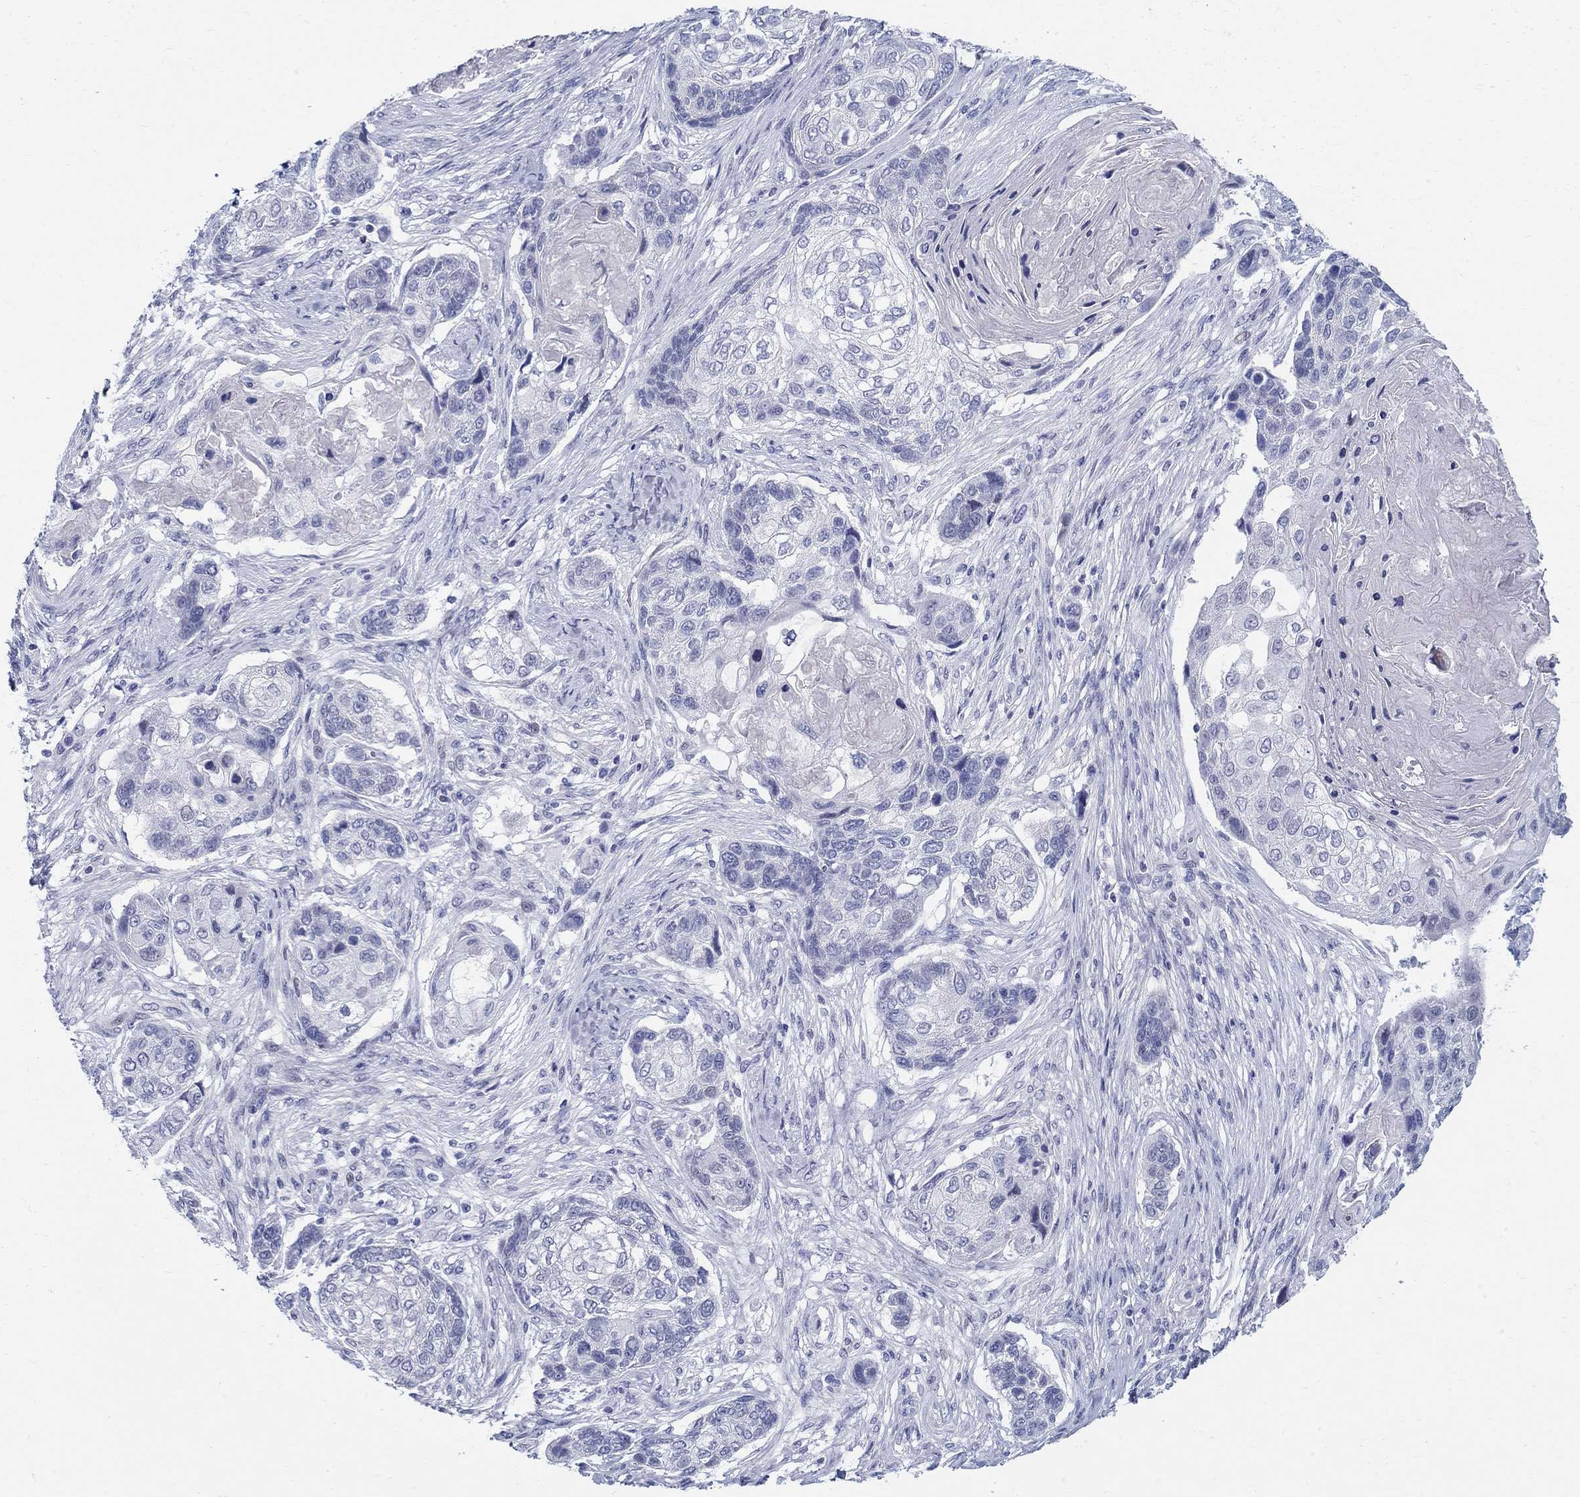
{"staining": {"intensity": "negative", "quantity": "none", "location": "none"}, "tissue": "lung cancer", "cell_type": "Tumor cells", "image_type": "cancer", "snomed": [{"axis": "morphology", "description": "Normal tissue, NOS"}, {"axis": "morphology", "description": "Squamous cell carcinoma, NOS"}, {"axis": "topography", "description": "Bronchus"}, {"axis": "topography", "description": "Lung"}], "caption": "High magnification brightfield microscopy of lung cancer stained with DAB (brown) and counterstained with hematoxylin (blue): tumor cells show no significant expression.", "gene": "CRYGS", "patient": {"sex": "male", "age": 69}}